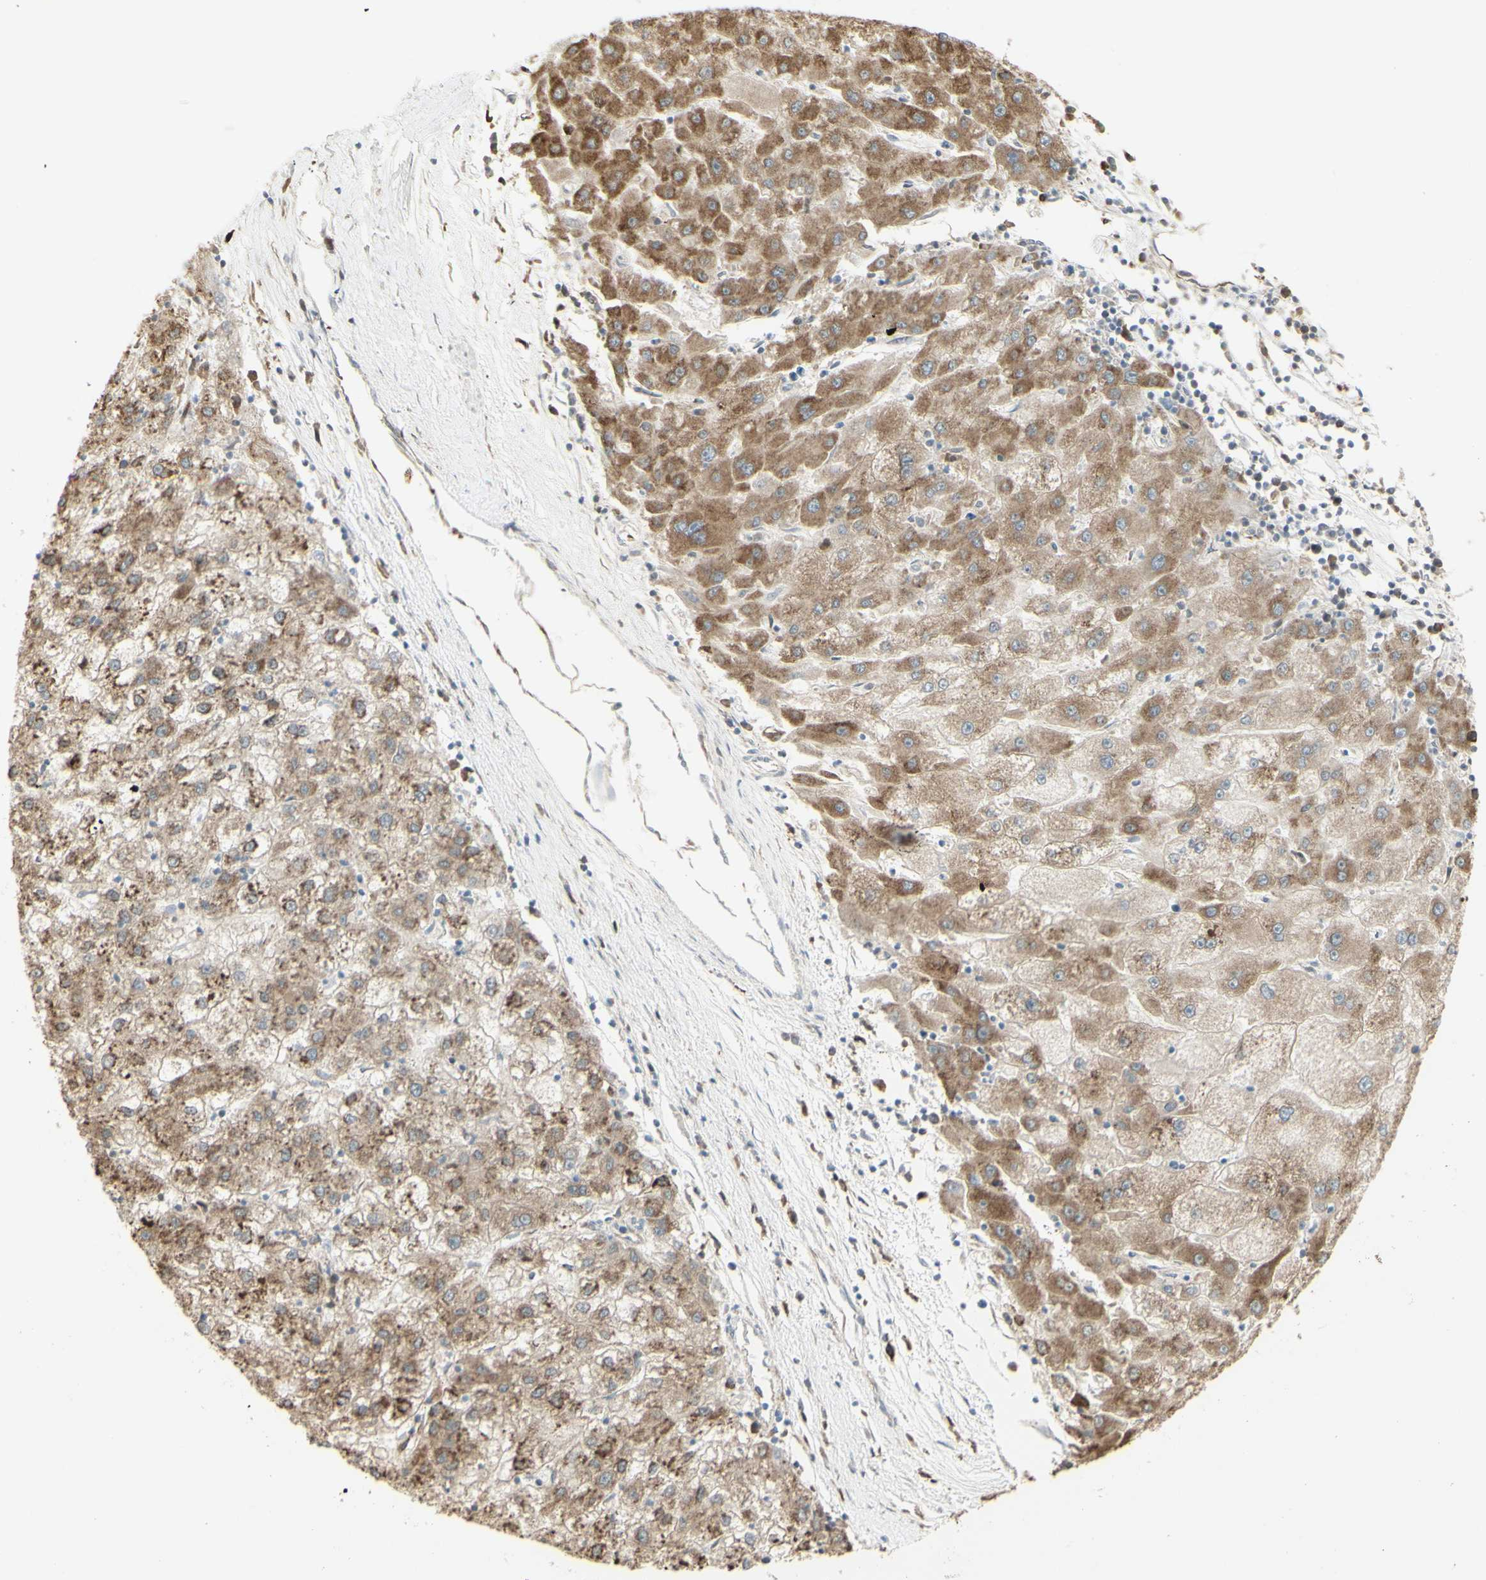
{"staining": {"intensity": "moderate", "quantity": ">75%", "location": "cytoplasmic/membranous"}, "tissue": "liver cancer", "cell_type": "Tumor cells", "image_type": "cancer", "snomed": [{"axis": "morphology", "description": "Carcinoma, Hepatocellular, NOS"}, {"axis": "topography", "description": "Liver"}], "caption": "DAB (3,3'-diaminobenzidine) immunohistochemical staining of liver cancer (hepatocellular carcinoma) shows moderate cytoplasmic/membranous protein expression in about >75% of tumor cells.", "gene": "EEF1B2", "patient": {"sex": "male", "age": 72}}